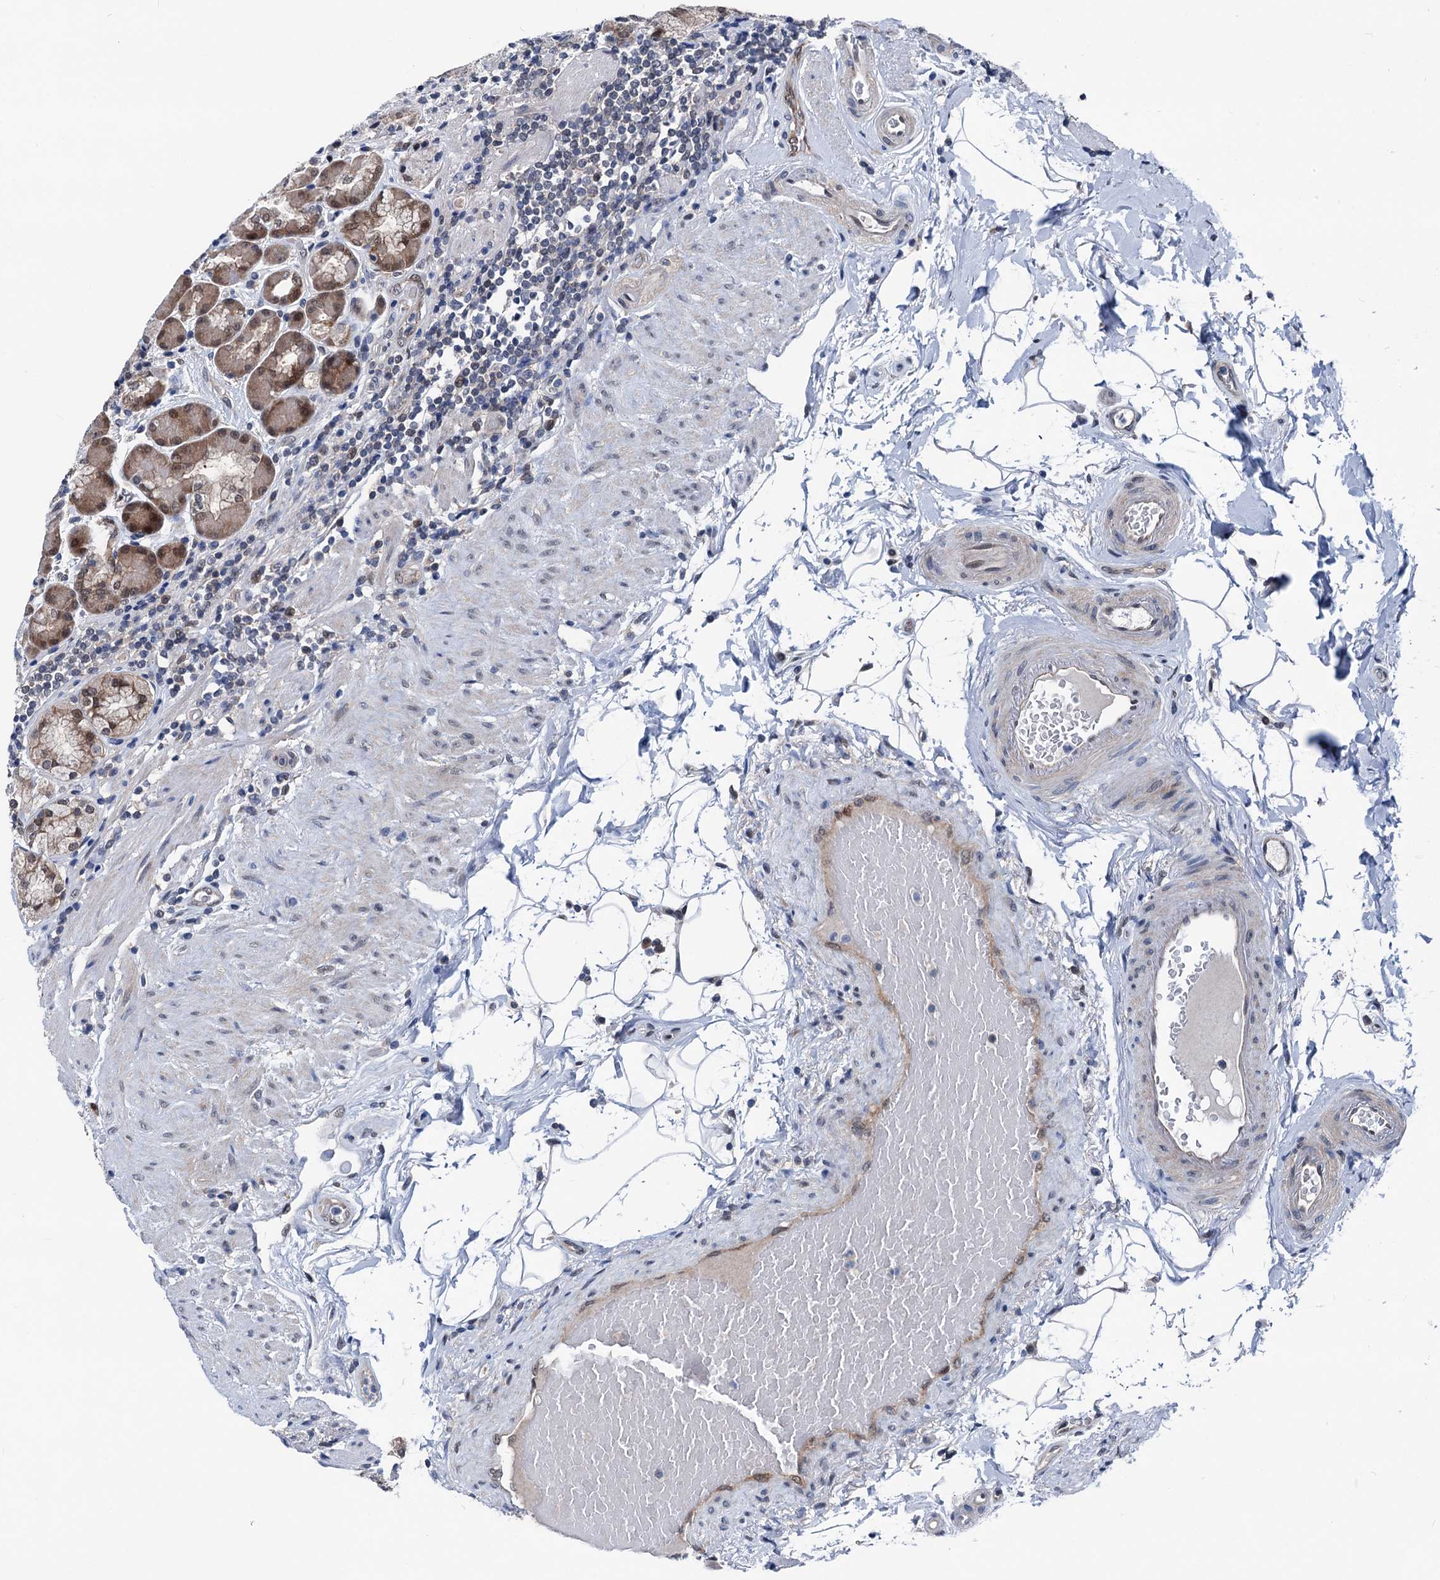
{"staining": {"intensity": "moderate", "quantity": "25%-75%", "location": "cytoplasmic/membranous,nuclear"}, "tissue": "stomach", "cell_type": "Glandular cells", "image_type": "normal", "snomed": [{"axis": "morphology", "description": "Normal tissue, NOS"}, {"axis": "topography", "description": "Stomach, upper"}, {"axis": "topography", "description": "Stomach, lower"}], "caption": "Stomach stained with DAB (3,3'-diaminobenzidine) immunohistochemistry (IHC) displays medium levels of moderate cytoplasmic/membranous,nuclear expression in approximately 25%-75% of glandular cells. Using DAB (3,3'-diaminobenzidine) (brown) and hematoxylin (blue) stains, captured at high magnification using brightfield microscopy.", "gene": "GLO1", "patient": {"sex": "female", "age": 76}}